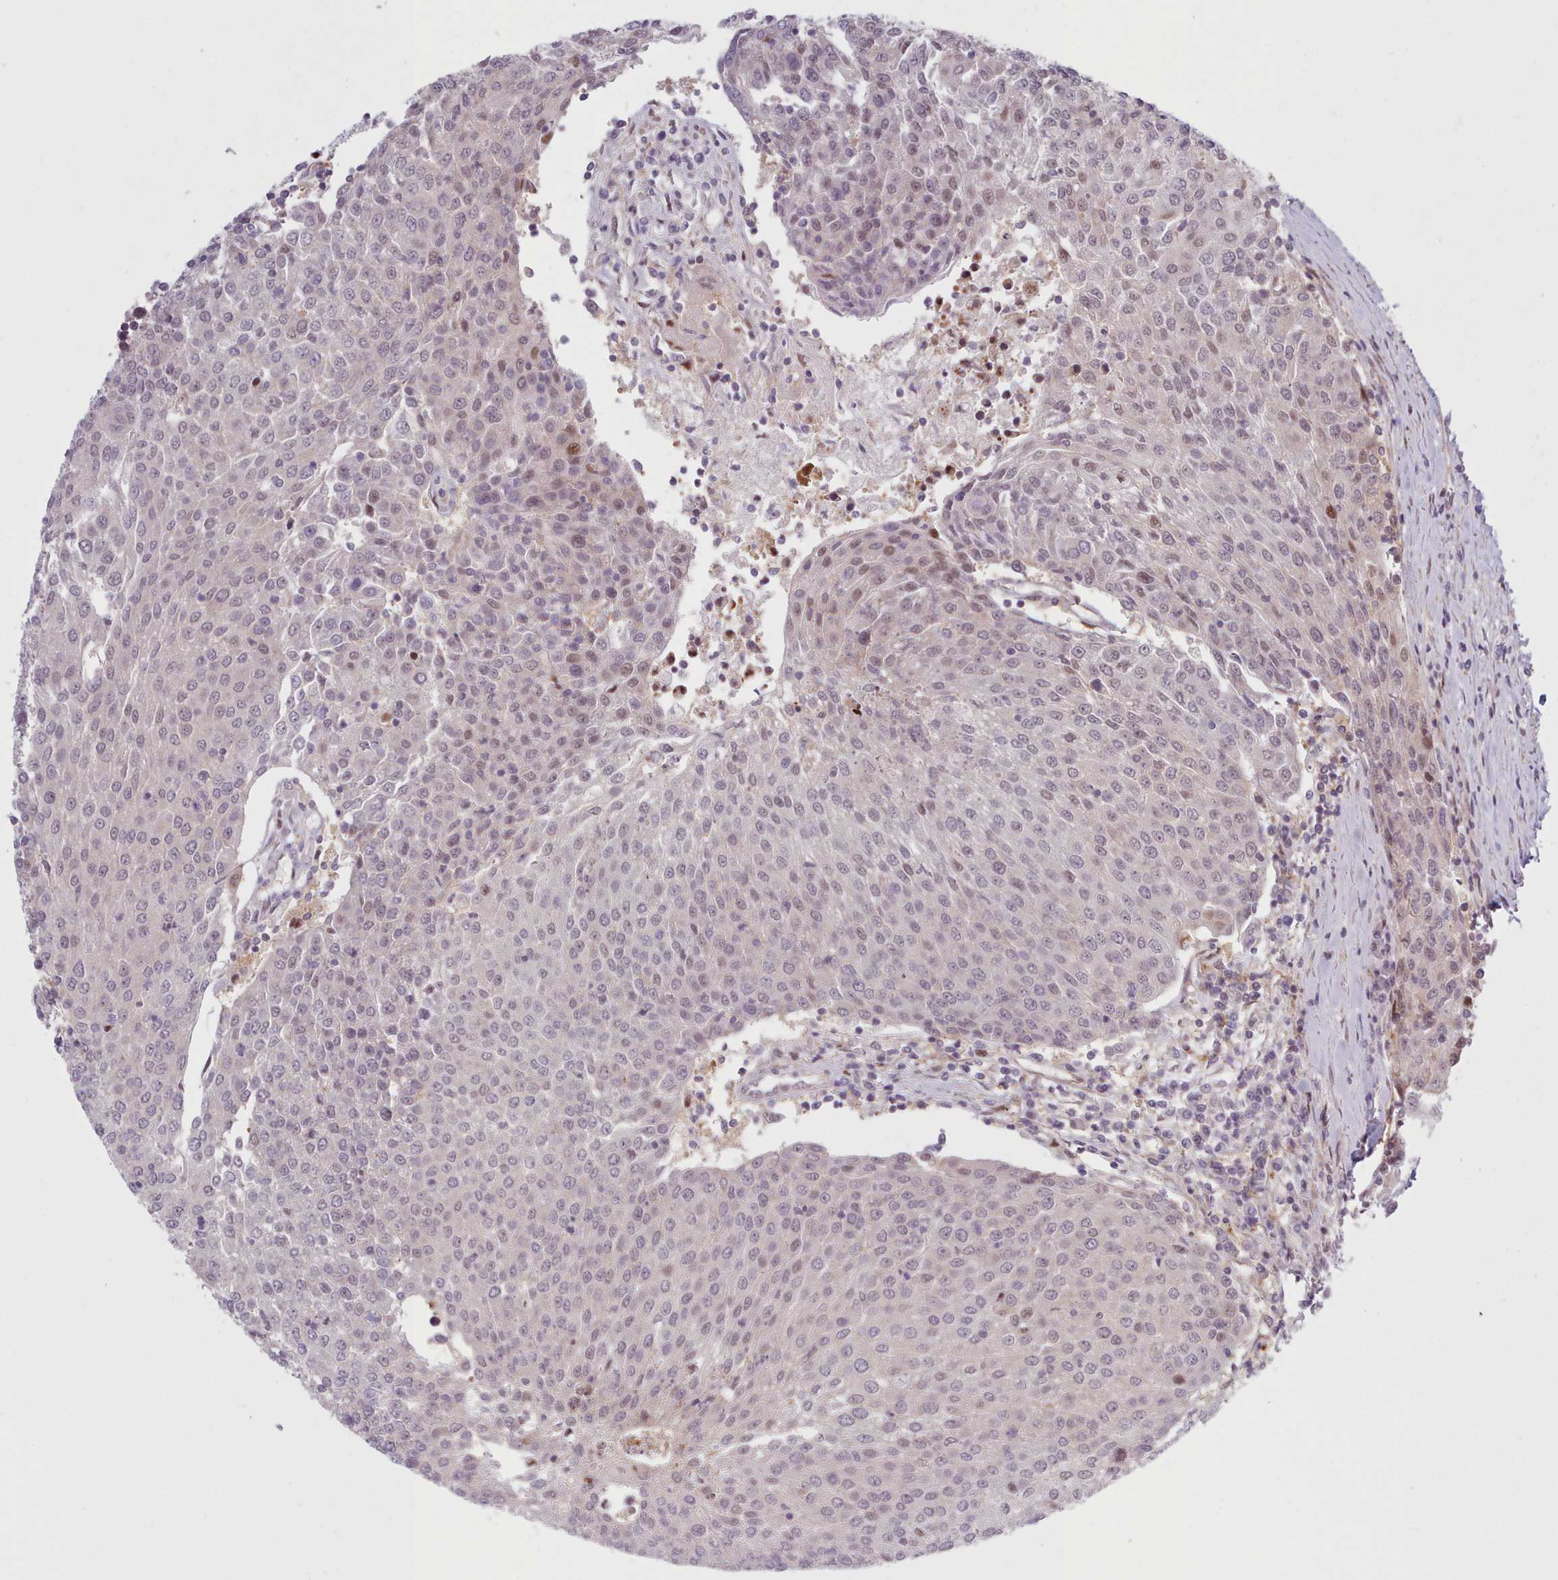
{"staining": {"intensity": "moderate", "quantity": "<25%", "location": "nuclear"}, "tissue": "urothelial cancer", "cell_type": "Tumor cells", "image_type": "cancer", "snomed": [{"axis": "morphology", "description": "Urothelial carcinoma, High grade"}, {"axis": "topography", "description": "Urinary bladder"}], "caption": "This photomicrograph reveals IHC staining of urothelial cancer, with low moderate nuclear expression in approximately <25% of tumor cells.", "gene": "KBTBD7", "patient": {"sex": "female", "age": 85}}